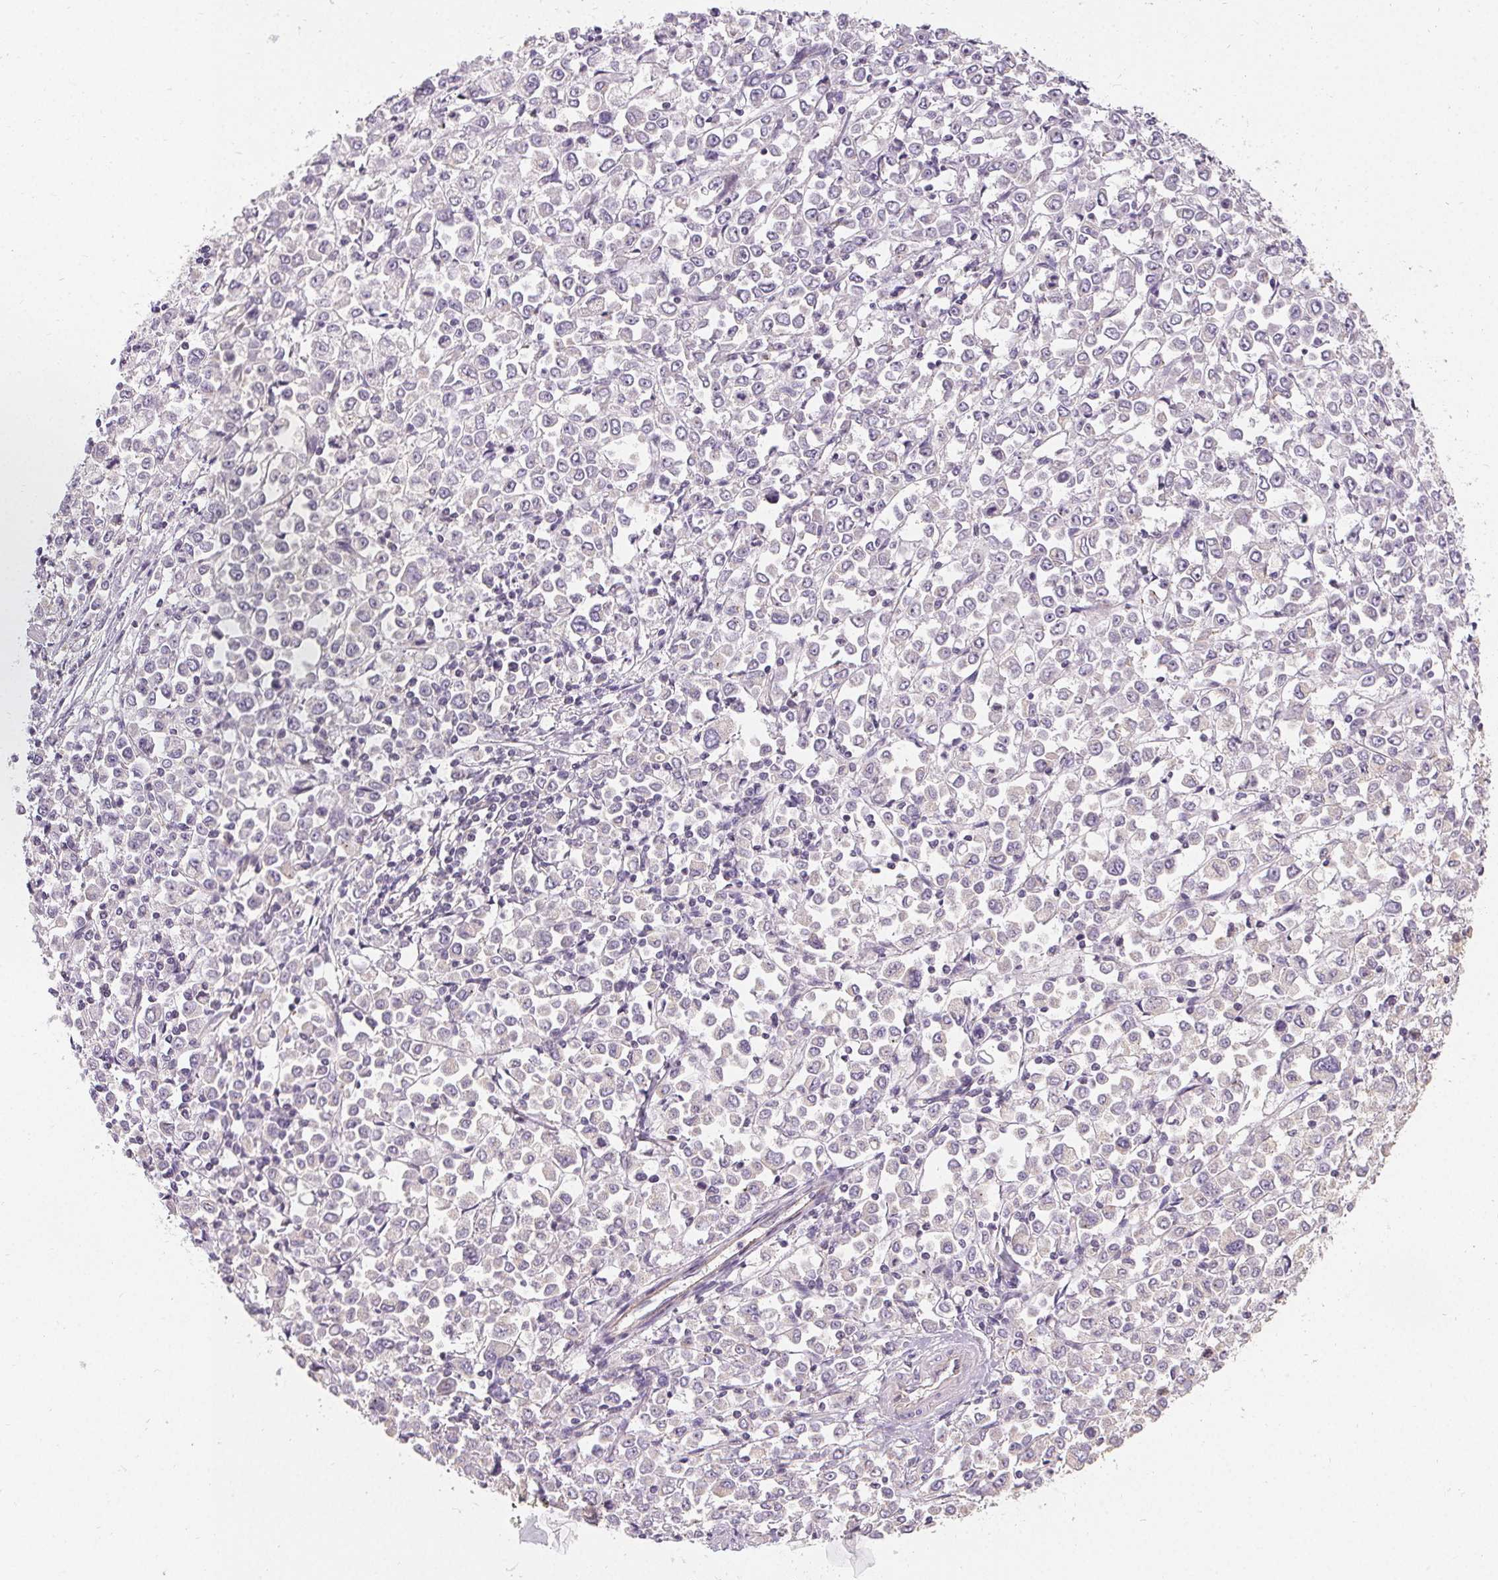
{"staining": {"intensity": "negative", "quantity": "none", "location": "none"}, "tissue": "stomach cancer", "cell_type": "Tumor cells", "image_type": "cancer", "snomed": [{"axis": "morphology", "description": "Adenocarcinoma, NOS"}, {"axis": "topography", "description": "Stomach, upper"}], "caption": "Stomach adenocarcinoma was stained to show a protein in brown. There is no significant staining in tumor cells.", "gene": "APLP1", "patient": {"sex": "male", "age": 70}}